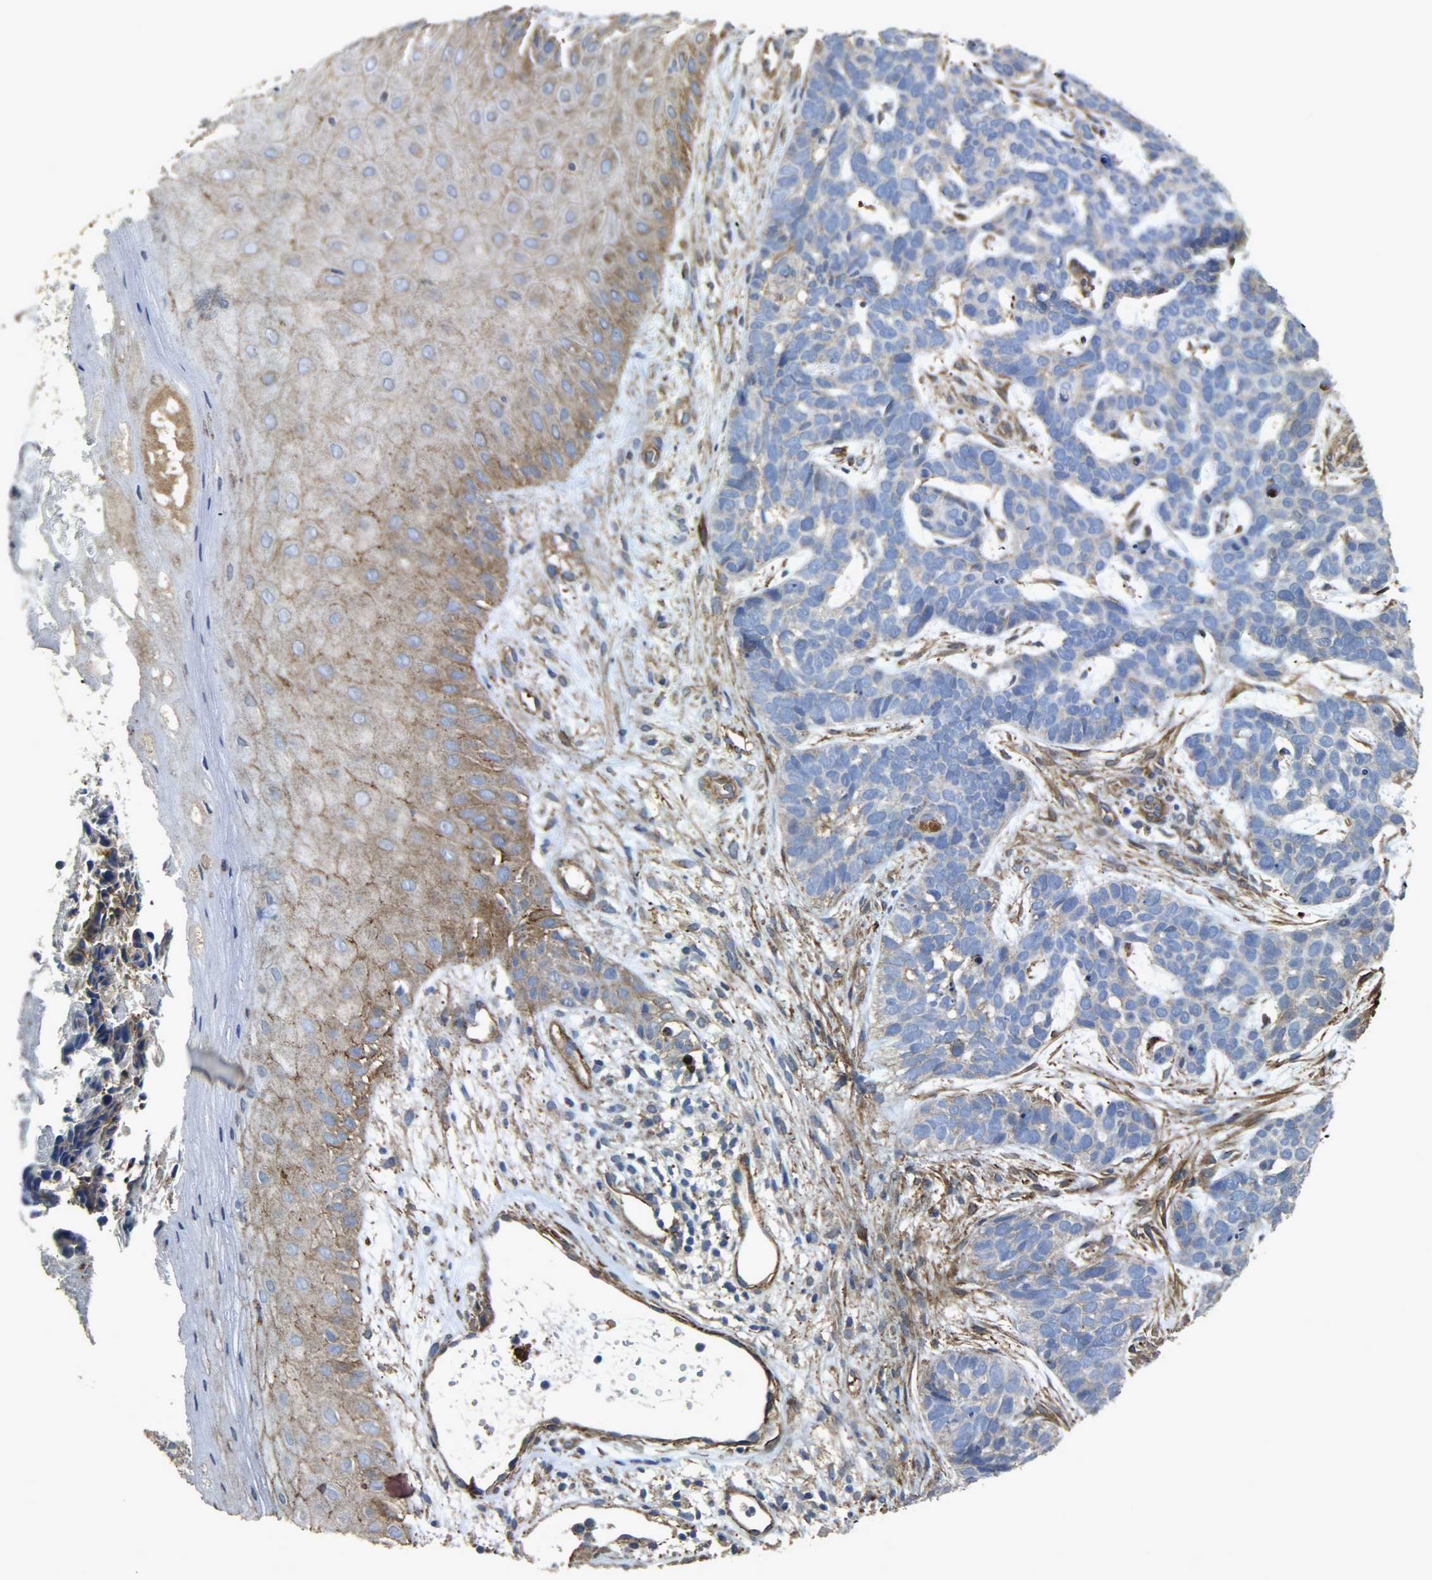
{"staining": {"intensity": "weak", "quantity": "<25%", "location": "cytoplasmic/membranous"}, "tissue": "skin cancer", "cell_type": "Tumor cells", "image_type": "cancer", "snomed": [{"axis": "morphology", "description": "Basal cell carcinoma"}, {"axis": "topography", "description": "Skin"}], "caption": "Basal cell carcinoma (skin) was stained to show a protein in brown. There is no significant positivity in tumor cells. (DAB IHC visualized using brightfield microscopy, high magnification).", "gene": "TPM4", "patient": {"sex": "male", "age": 87}}